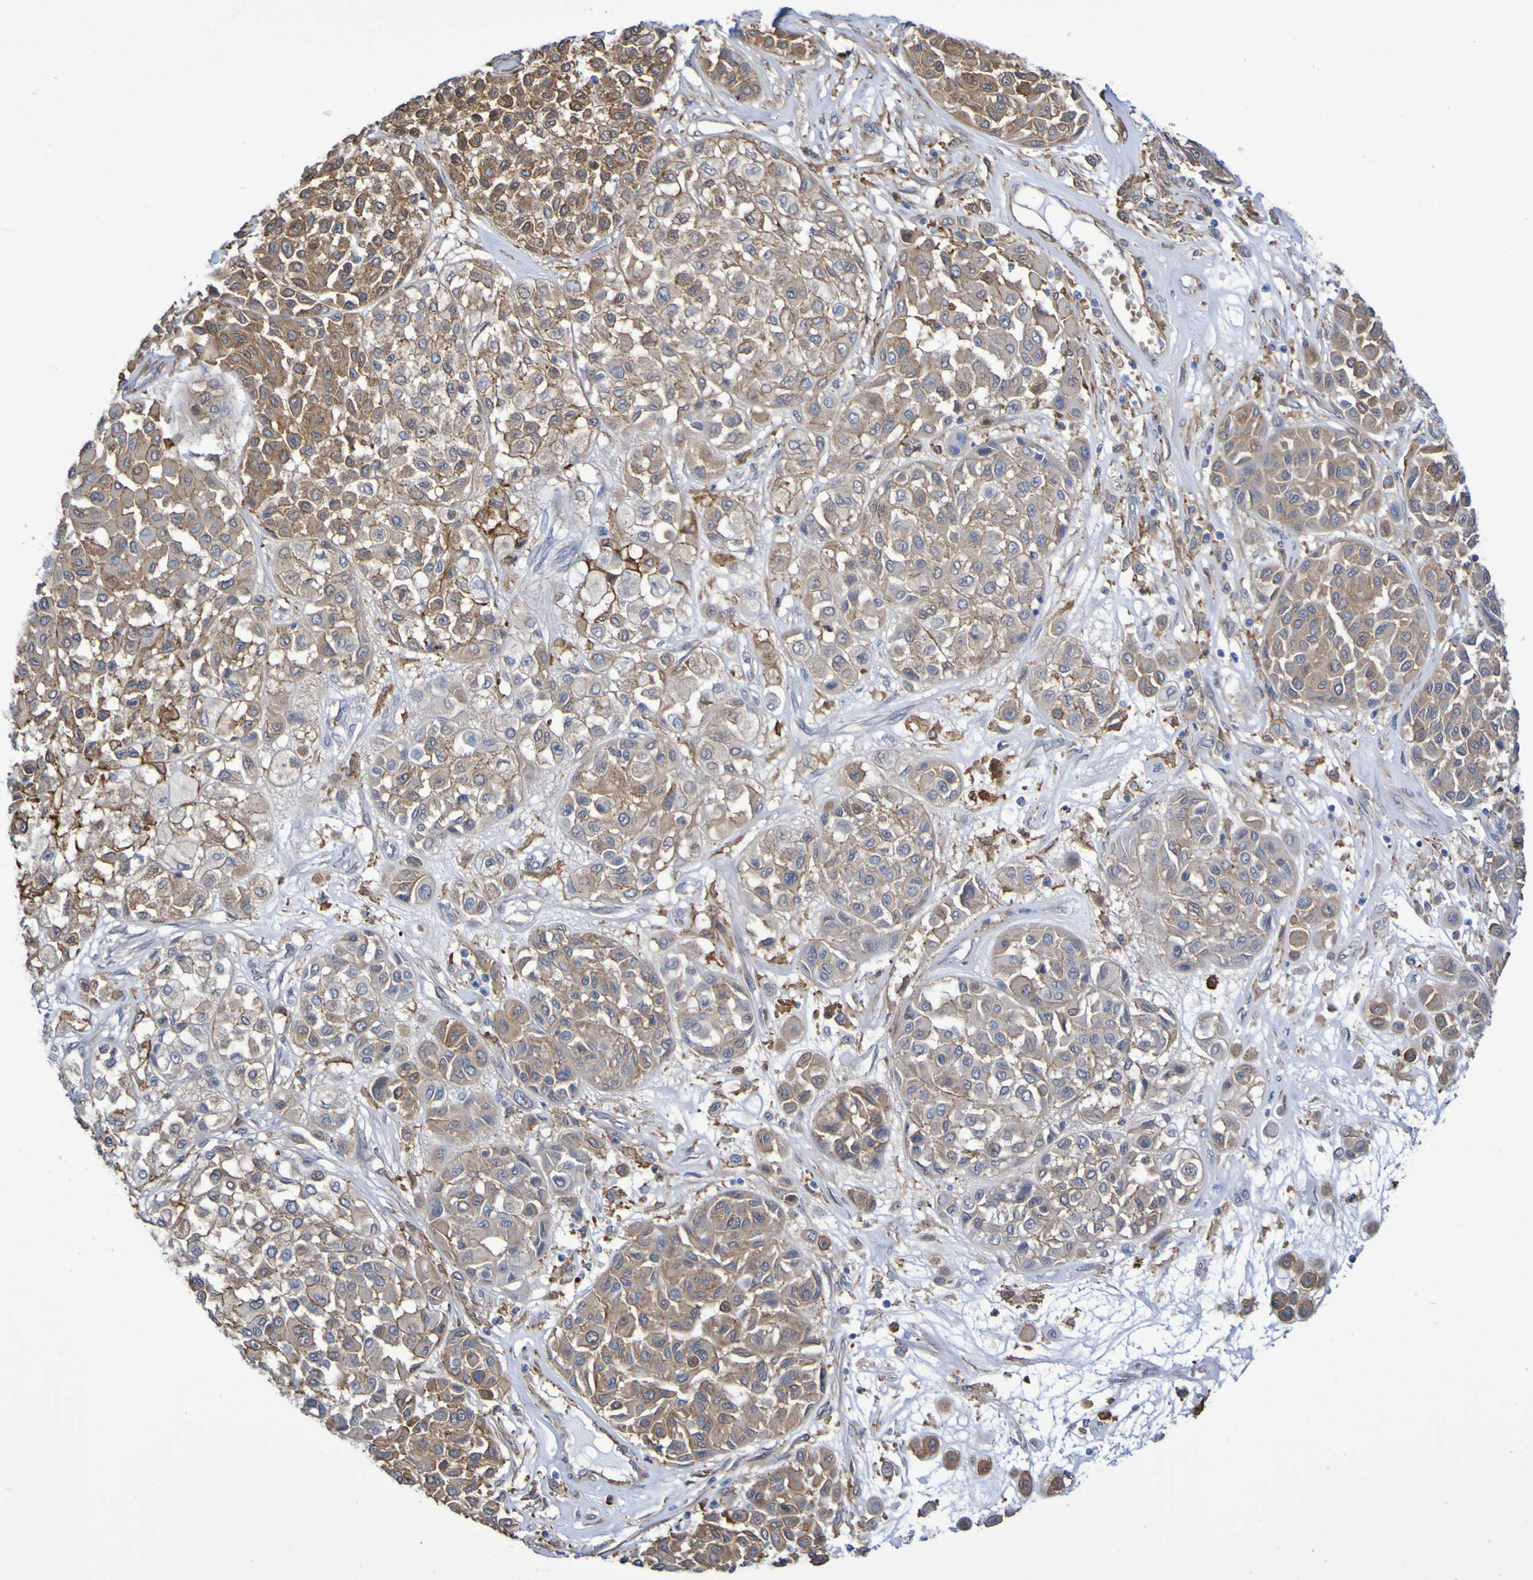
{"staining": {"intensity": "moderate", "quantity": ">75%", "location": "cytoplasmic/membranous"}, "tissue": "melanoma", "cell_type": "Tumor cells", "image_type": "cancer", "snomed": [{"axis": "morphology", "description": "Malignant melanoma, Metastatic site"}, {"axis": "topography", "description": "Soft tissue"}], "caption": "Melanoma stained with a brown dye exhibits moderate cytoplasmic/membranous positive staining in about >75% of tumor cells.", "gene": "SCRG1", "patient": {"sex": "male", "age": 41}}